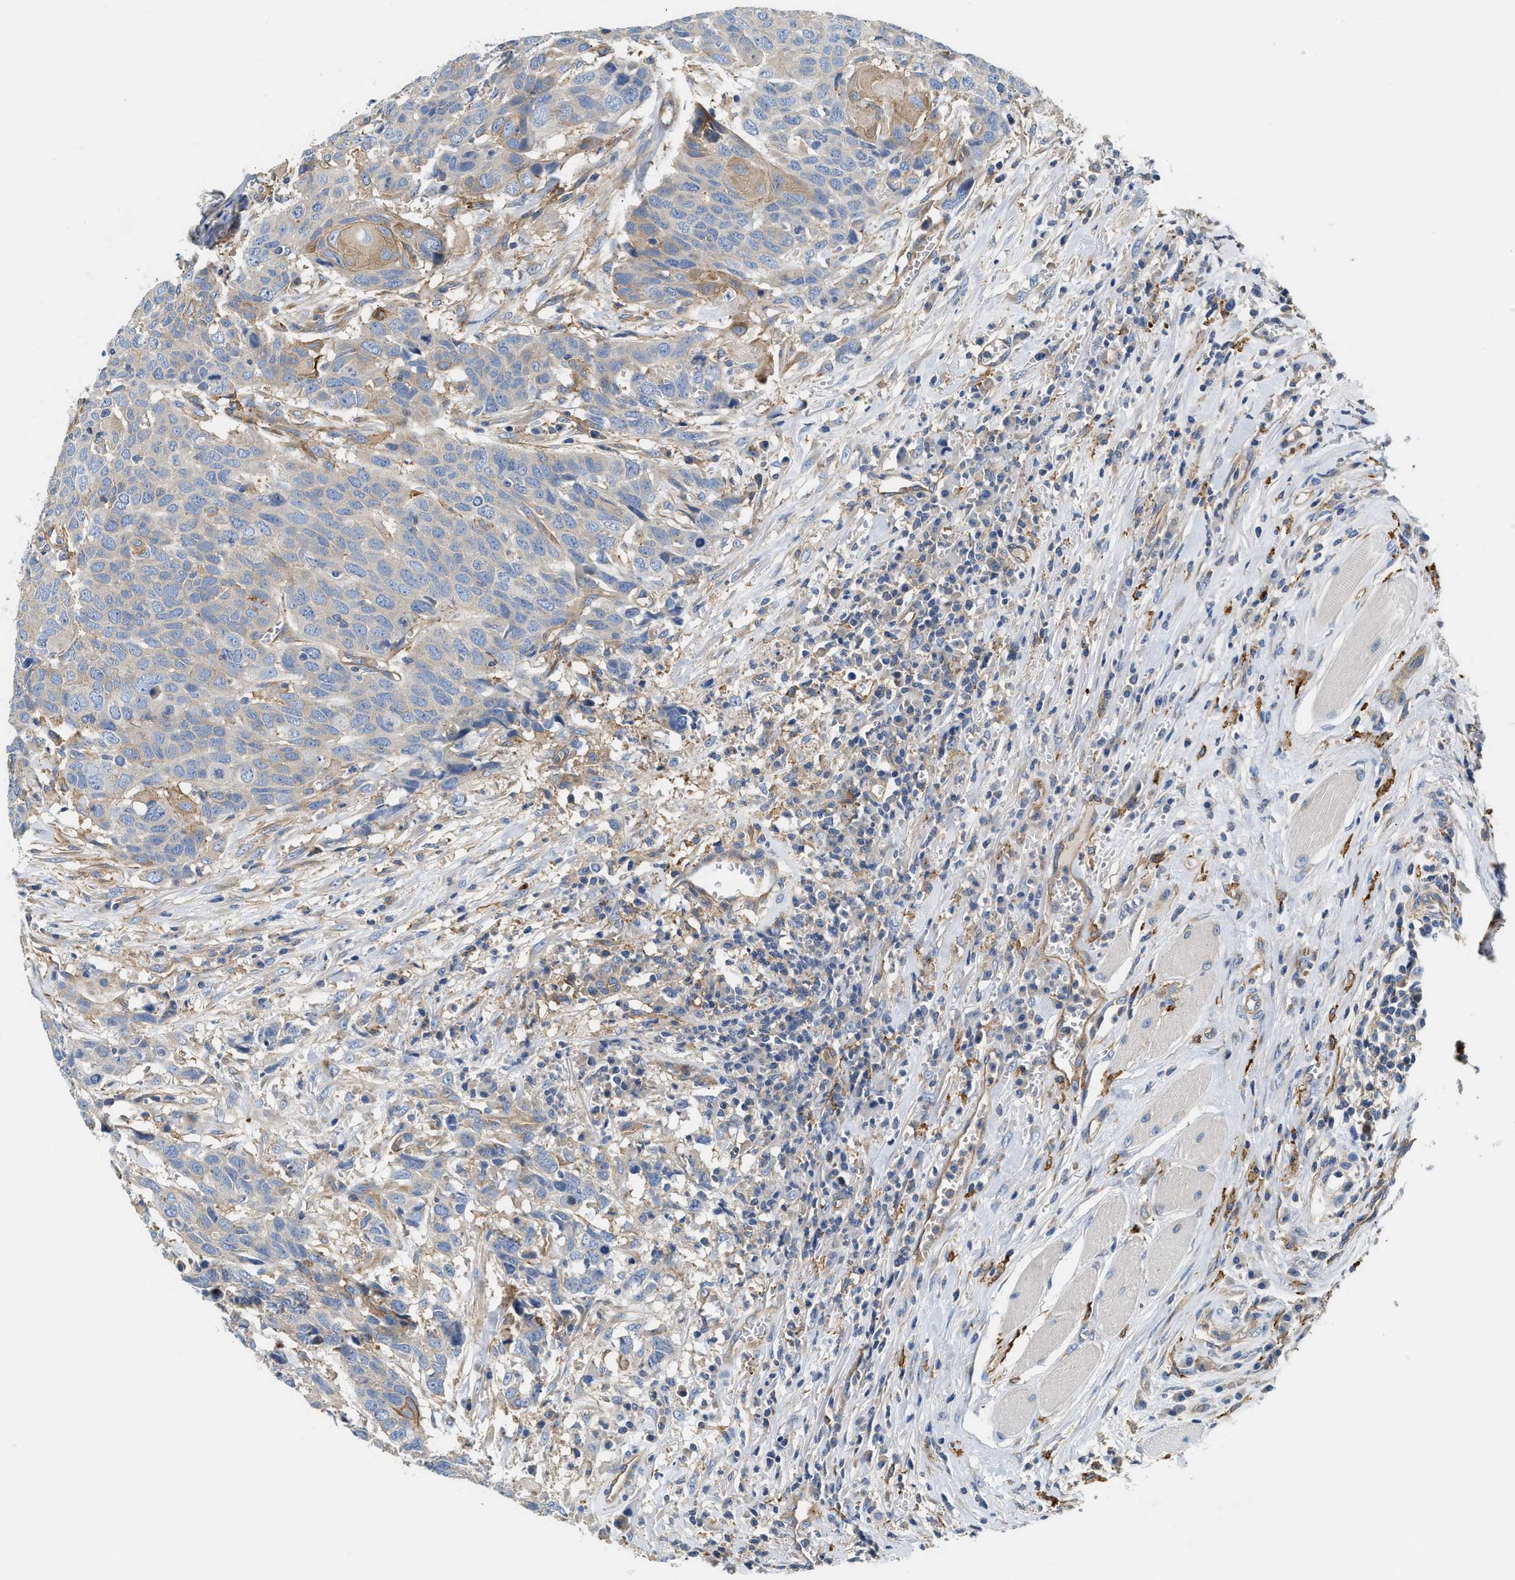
{"staining": {"intensity": "weak", "quantity": "<25%", "location": "cytoplasmic/membranous"}, "tissue": "head and neck cancer", "cell_type": "Tumor cells", "image_type": "cancer", "snomed": [{"axis": "morphology", "description": "Squamous cell carcinoma, NOS"}, {"axis": "topography", "description": "Head-Neck"}], "caption": "Immunohistochemistry (IHC) of head and neck cancer reveals no staining in tumor cells.", "gene": "NSUN7", "patient": {"sex": "male", "age": 66}}